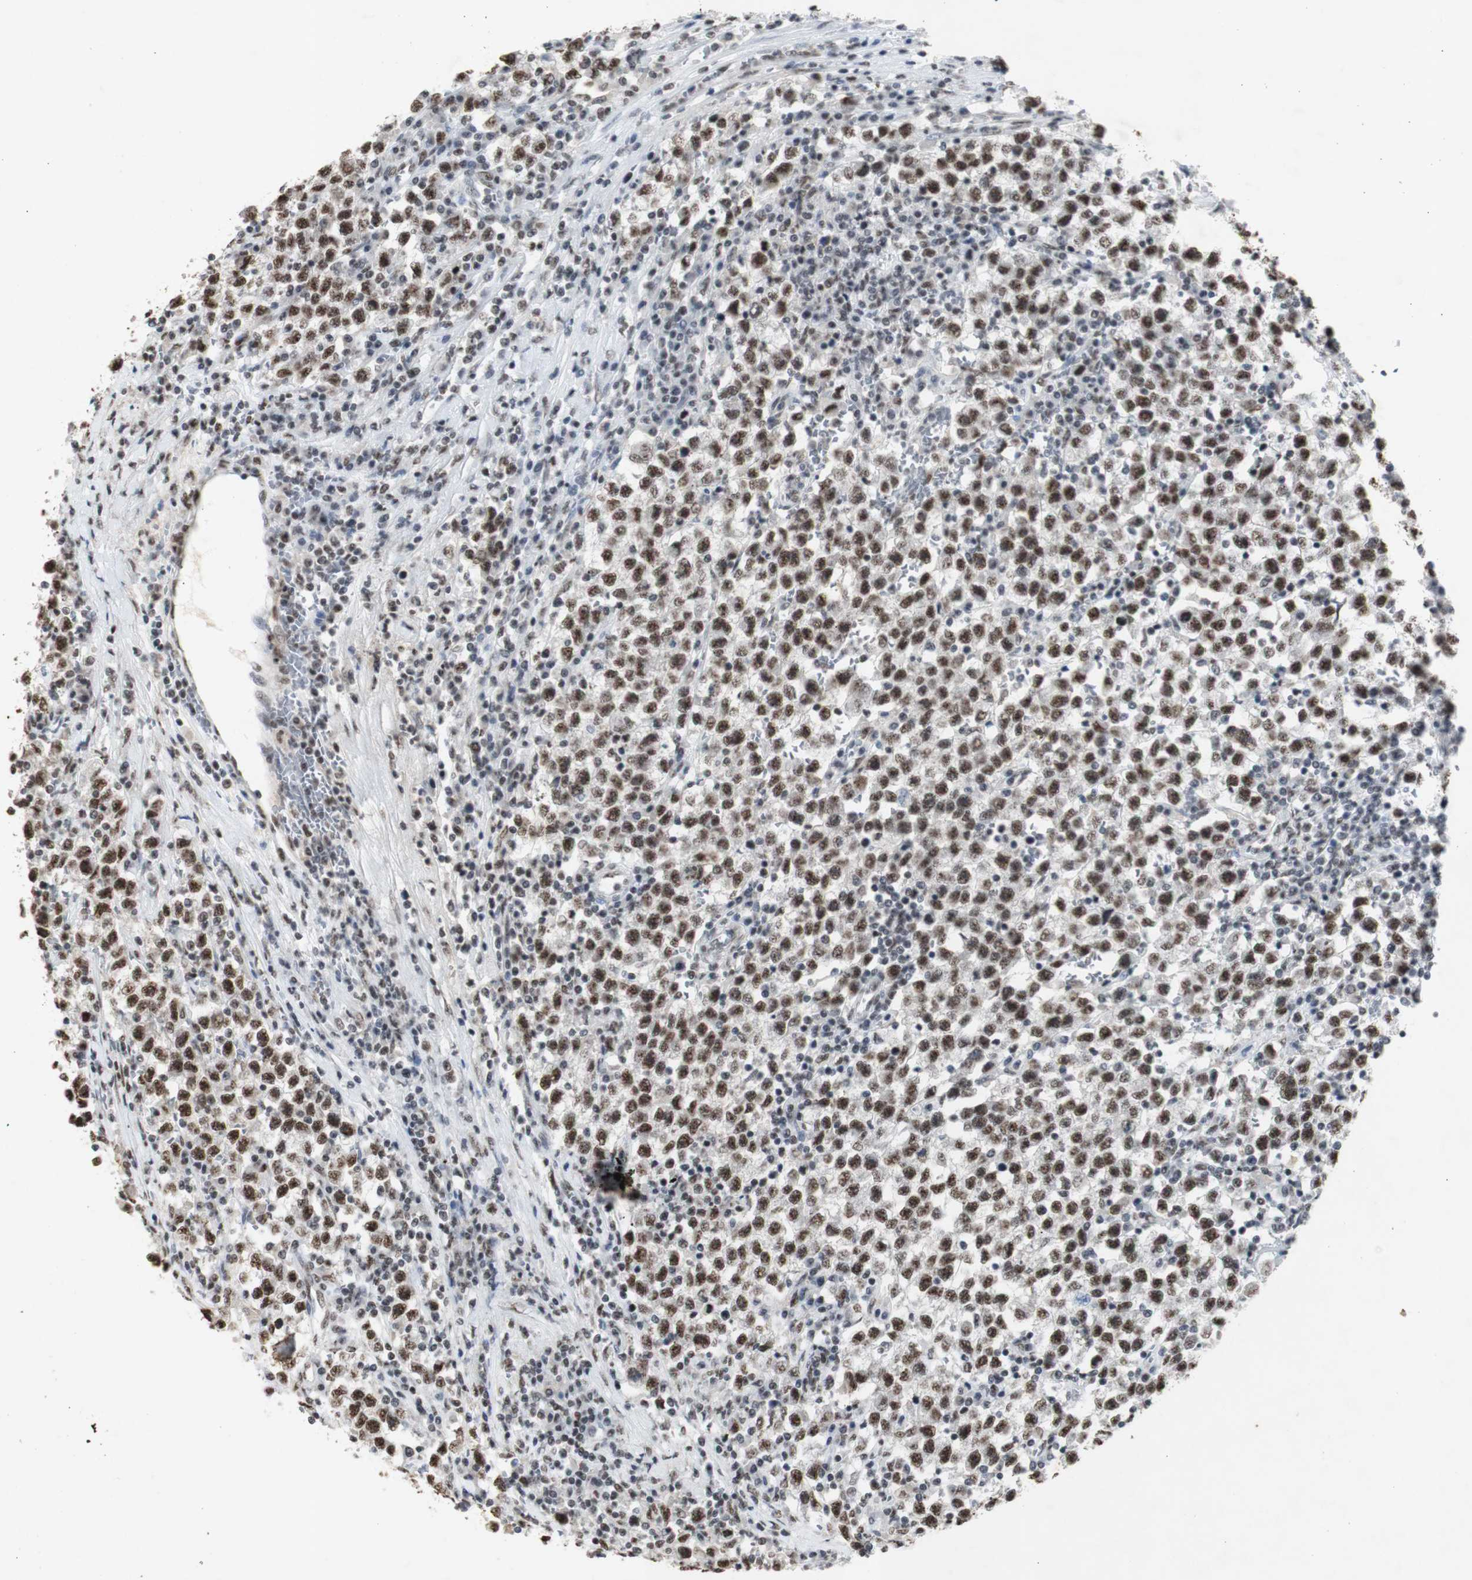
{"staining": {"intensity": "strong", "quantity": ">75%", "location": "nuclear"}, "tissue": "testis cancer", "cell_type": "Tumor cells", "image_type": "cancer", "snomed": [{"axis": "morphology", "description": "Seminoma, NOS"}, {"axis": "topography", "description": "Testis"}], "caption": "Immunohistochemistry (IHC) of seminoma (testis) shows high levels of strong nuclear positivity in approximately >75% of tumor cells.", "gene": "SNRPB", "patient": {"sex": "male", "age": 22}}